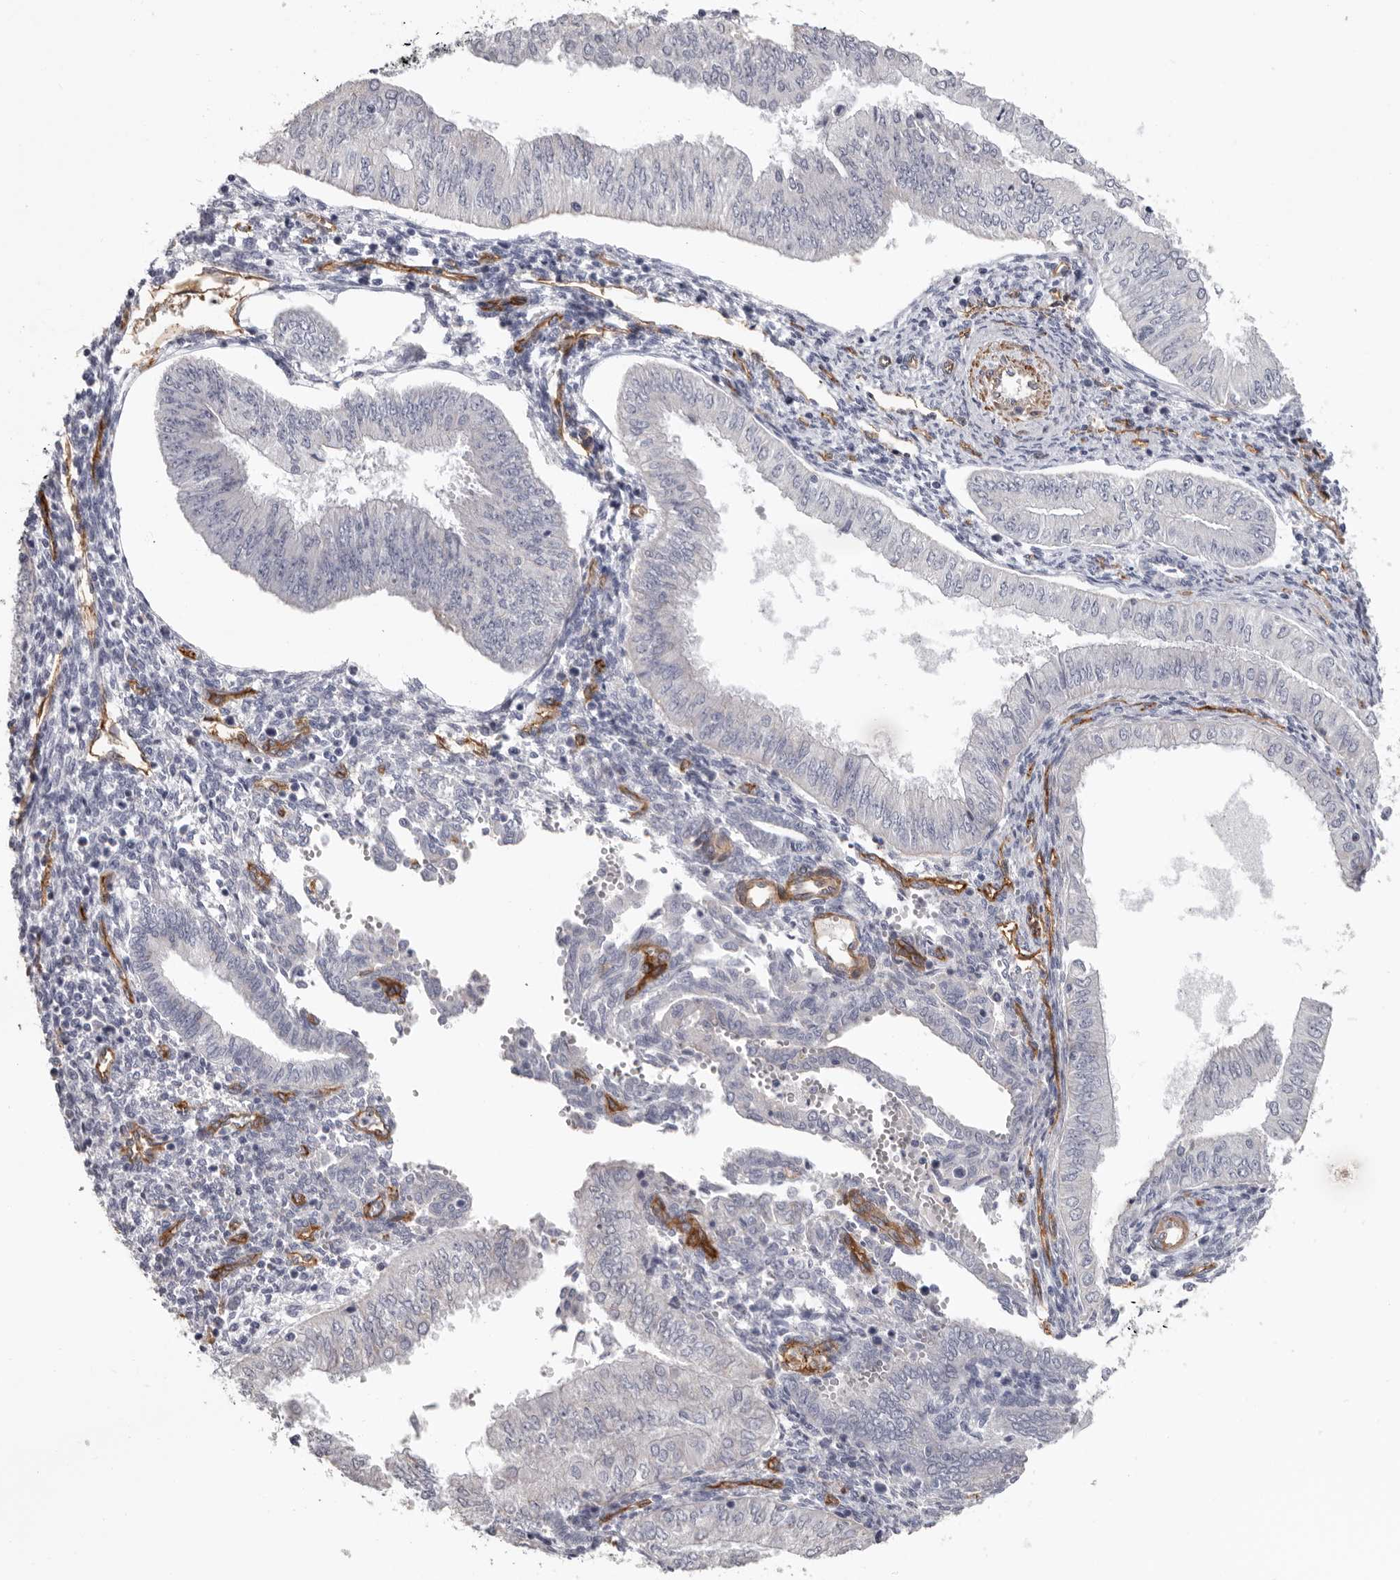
{"staining": {"intensity": "negative", "quantity": "none", "location": "none"}, "tissue": "endometrial cancer", "cell_type": "Tumor cells", "image_type": "cancer", "snomed": [{"axis": "morphology", "description": "Normal tissue, NOS"}, {"axis": "morphology", "description": "Adenocarcinoma, NOS"}, {"axis": "topography", "description": "Endometrium"}], "caption": "This is an immunohistochemistry (IHC) image of human endometrial adenocarcinoma. There is no expression in tumor cells.", "gene": "ADGRL4", "patient": {"sex": "female", "age": 53}}